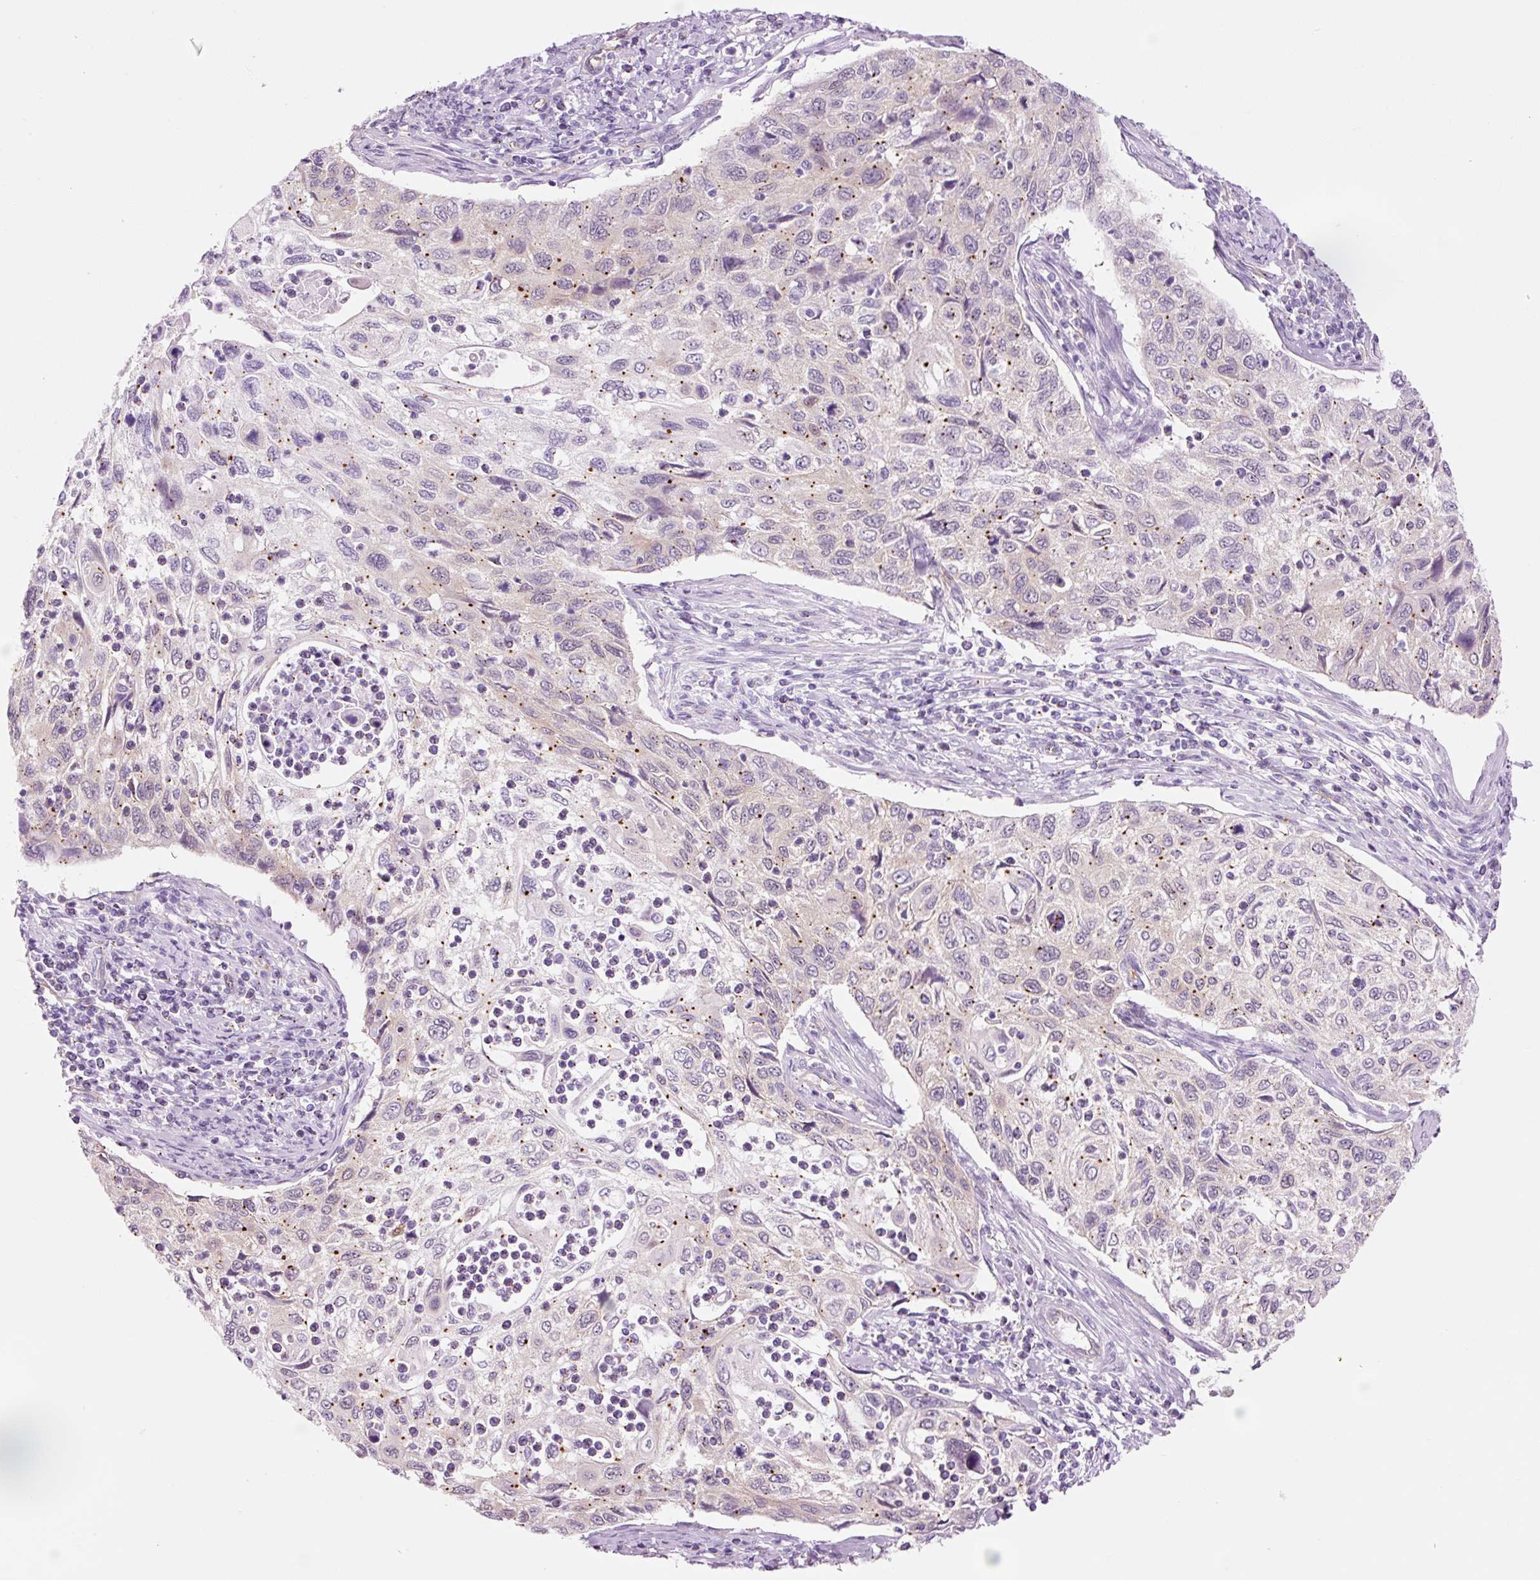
{"staining": {"intensity": "weak", "quantity": "<25%", "location": "cytoplasmic/membranous"}, "tissue": "cervical cancer", "cell_type": "Tumor cells", "image_type": "cancer", "snomed": [{"axis": "morphology", "description": "Squamous cell carcinoma, NOS"}, {"axis": "topography", "description": "Cervix"}], "caption": "High power microscopy image of an IHC image of cervical squamous cell carcinoma, revealing no significant staining in tumor cells. (Stains: DAB immunohistochemistry (IHC) with hematoxylin counter stain, Microscopy: brightfield microscopy at high magnification).", "gene": "HSPA4L", "patient": {"sex": "female", "age": 70}}